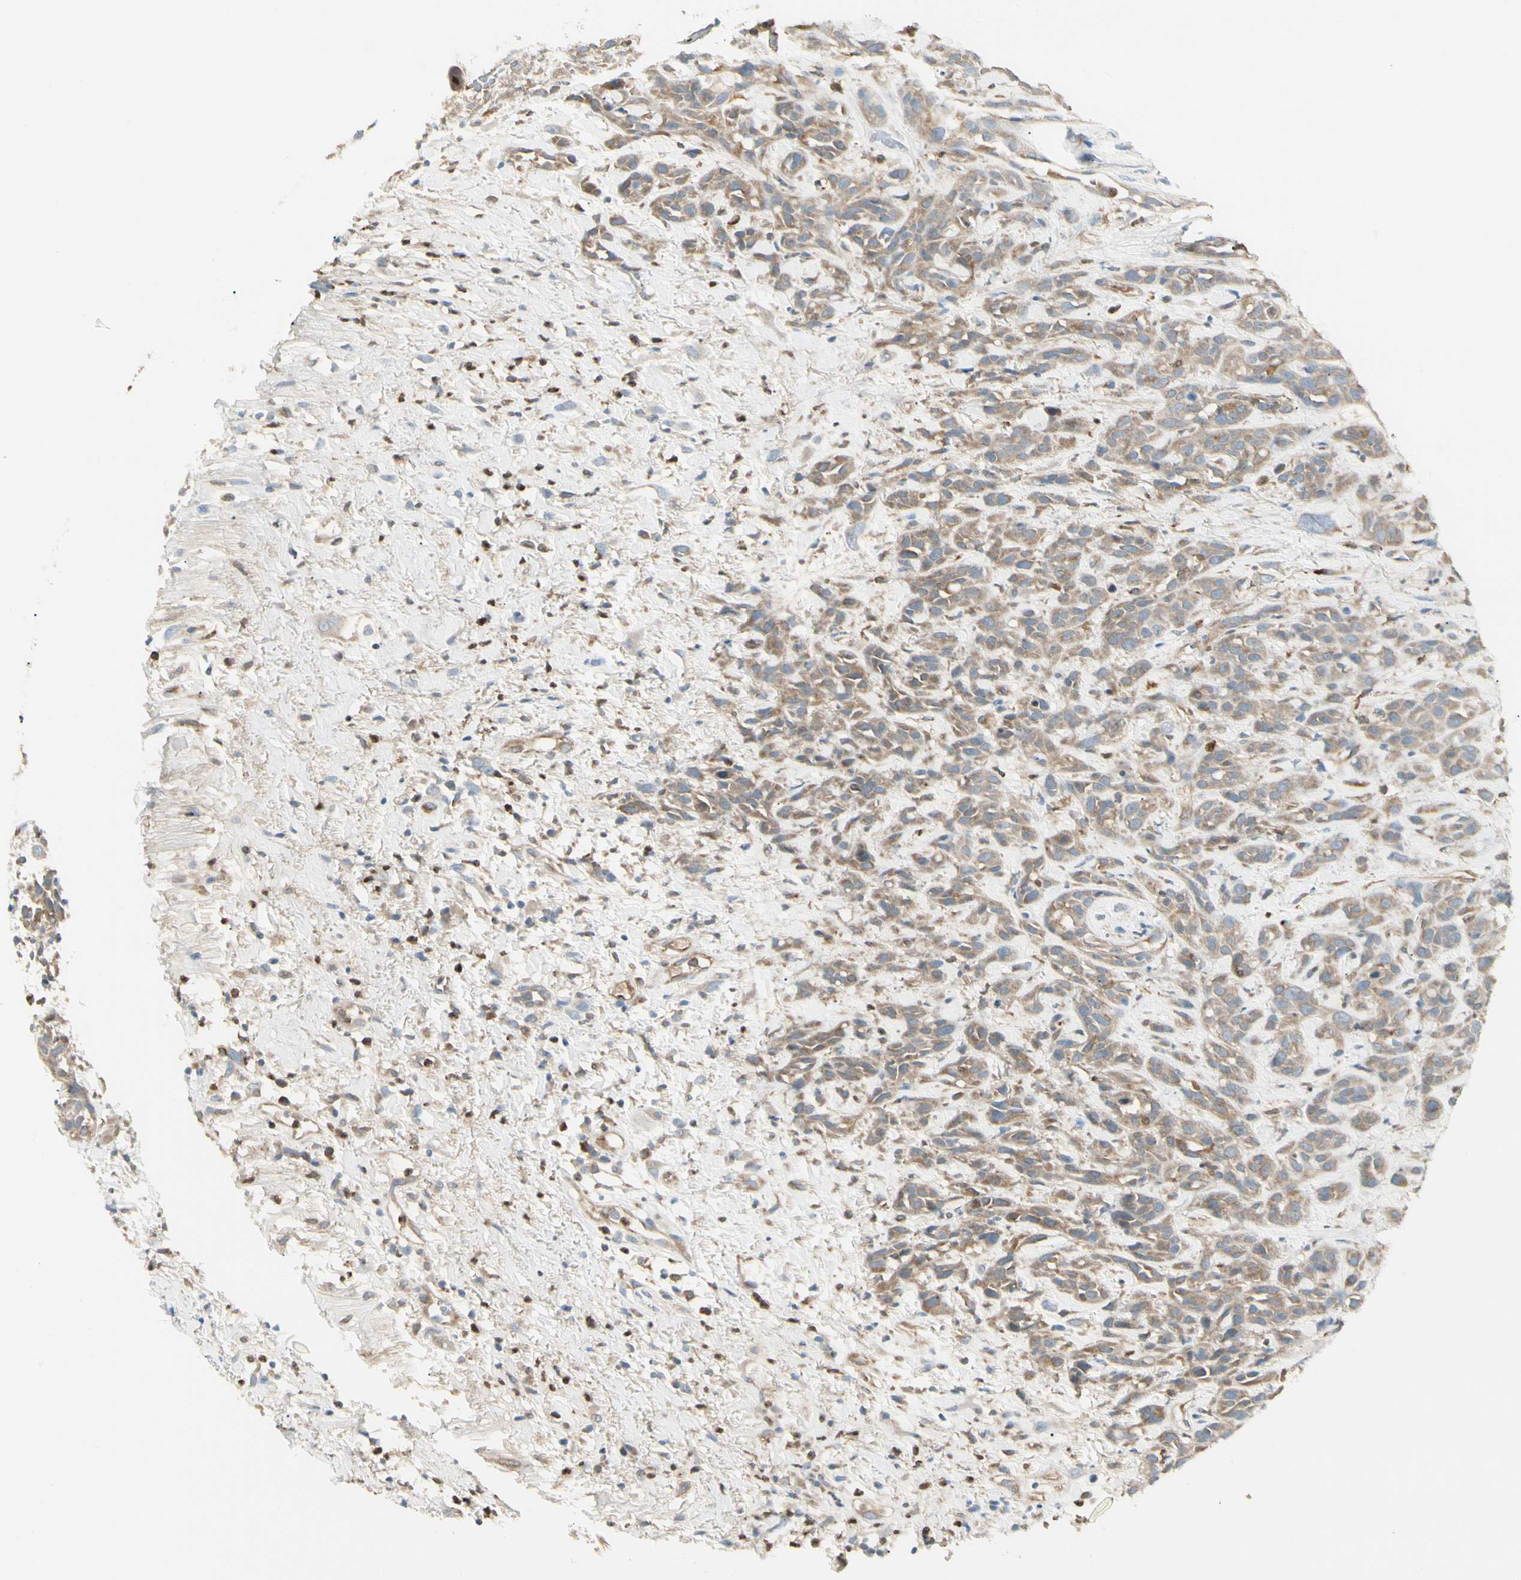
{"staining": {"intensity": "weak", "quantity": ">75%", "location": "cytoplasmic/membranous"}, "tissue": "head and neck cancer", "cell_type": "Tumor cells", "image_type": "cancer", "snomed": [{"axis": "morphology", "description": "Squamous cell carcinoma, NOS"}, {"axis": "topography", "description": "Head-Neck"}], "caption": "Head and neck squamous cell carcinoma was stained to show a protein in brown. There is low levels of weak cytoplasmic/membranous positivity in approximately >75% of tumor cells. Using DAB (brown) and hematoxylin (blue) stains, captured at high magnification using brightfield microscopy.", "gene": "LPCAT2", "patient": {"sex": "male", "age": 62}}